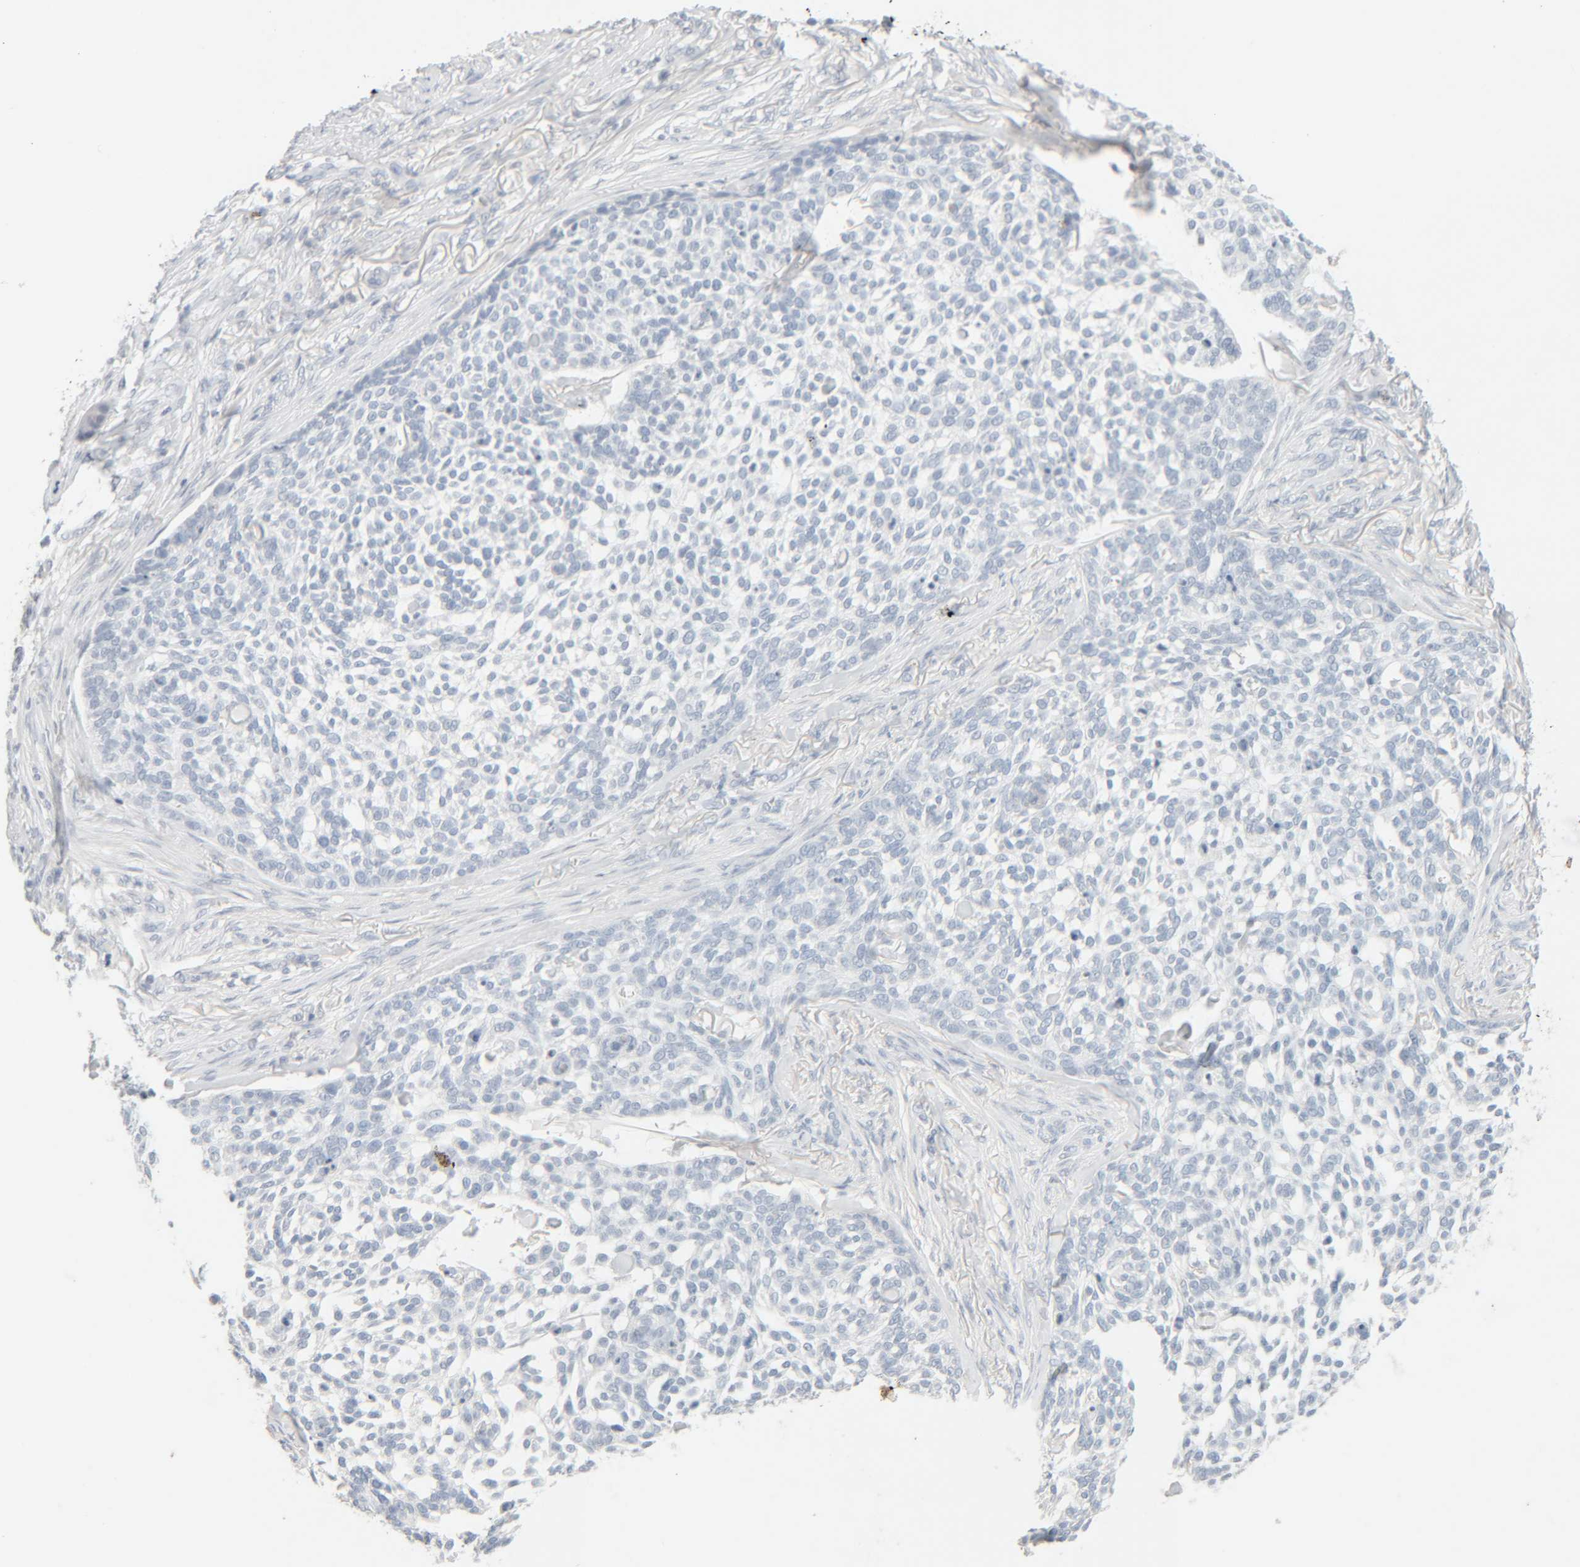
{"staining": {"intensity": "negative", "quantity": "none", "location": "none"}, "tissue": "skin cancer", "cell_type": "Tumor cells", "image_type": "cancer", "snomed": [{"axis": "morphology", "description": "Basal cell carcinoma"}, {"axis": "topography", "description": "Skin"}], "caption": "Immunohistochemistry (IHC) of human basal cell carcinoma (skin) displays no staining in tumor cells. (DAB IHC visualized using brightfield microscopy, high magnification).", "gene": "RIDA", "patient": {"sex": "female", "age": 64}}